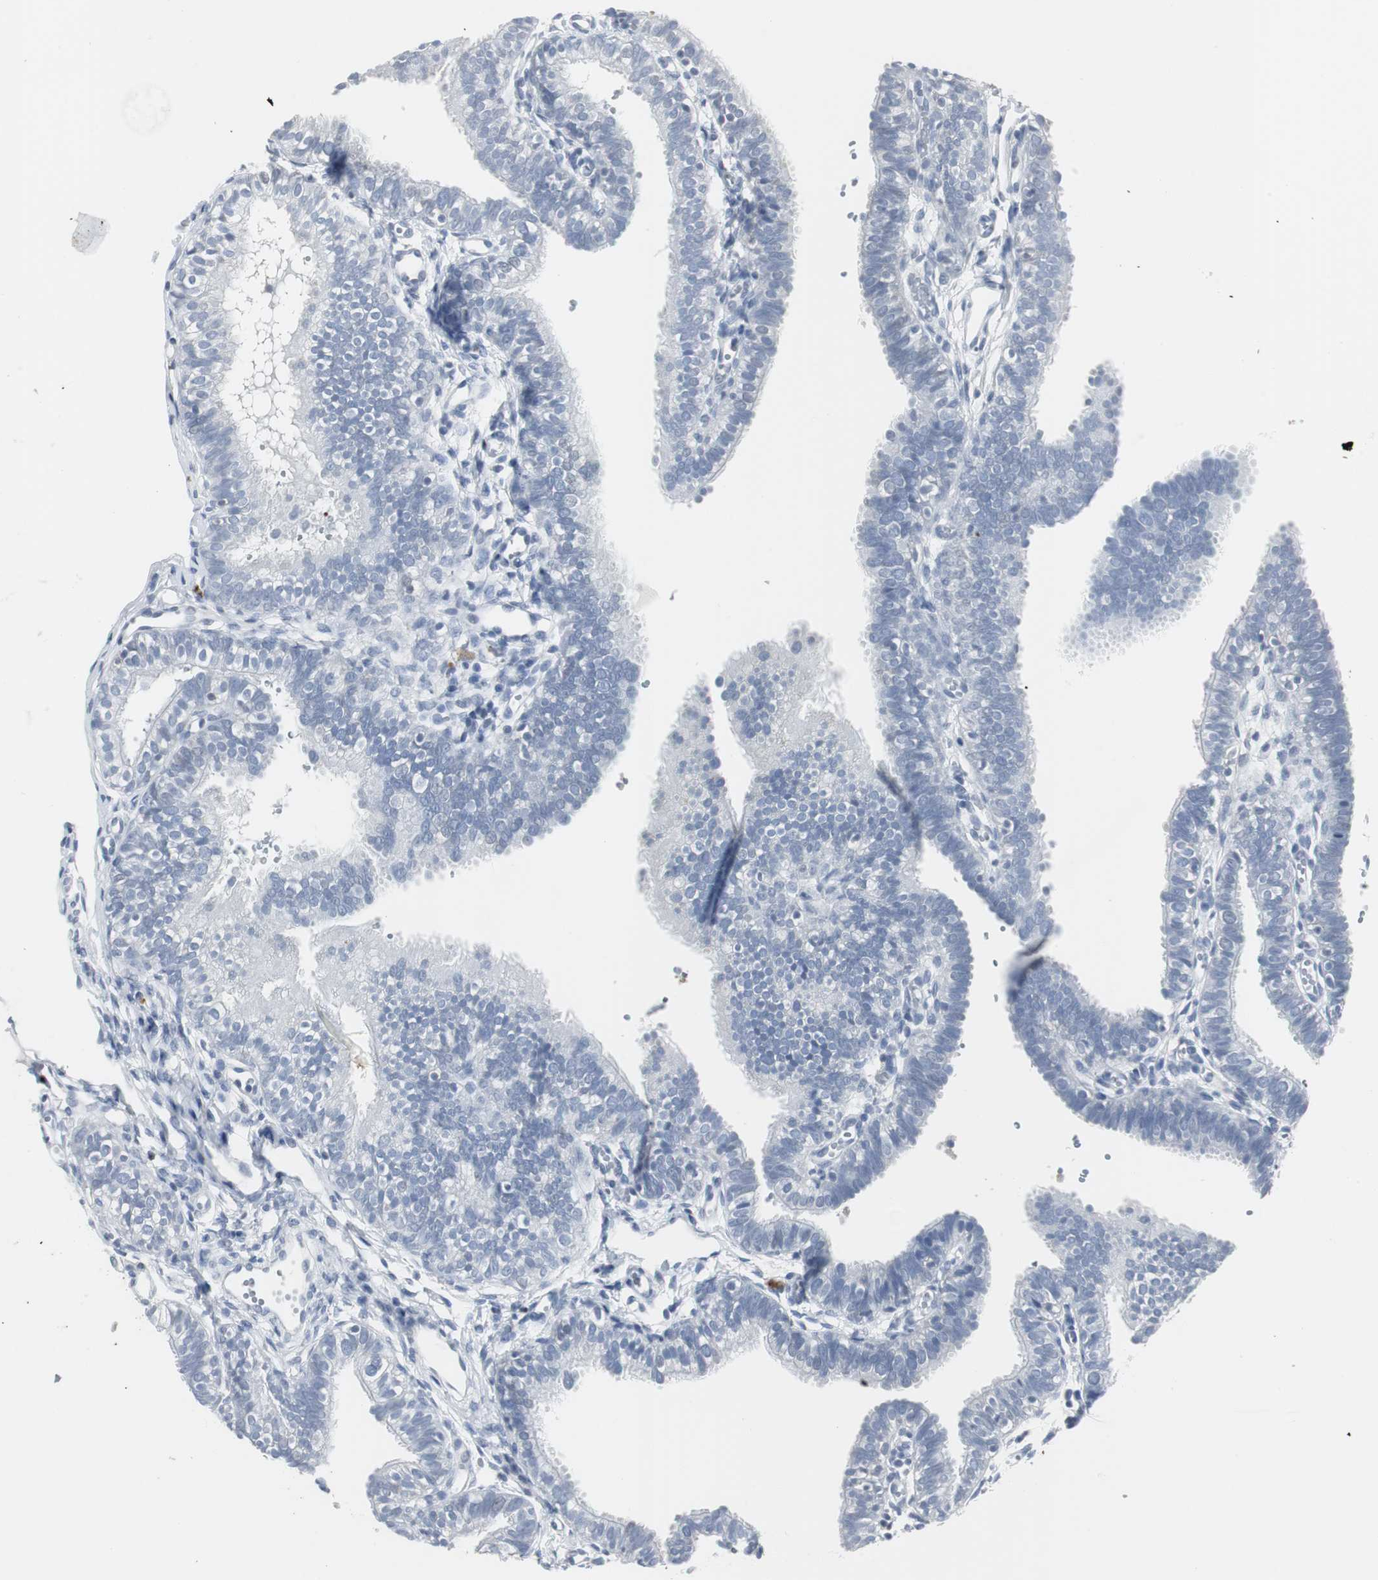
{"staining": {"intensity": "negative", "quantity": "none", "location": "none"}, "tissue": "fallopian tube", "cell_type": "Glandular cells", "image_type": "normal", "snomed": [{"axis": "morphology", "description": "Normal tissue, NOS"}, {"axis": "topography", "description": "Fallopian tube"}, {"axis": "topography", "description": "Placenta"}], "caption": "Histopathology image shows no significant protein positivity in glandular cells of unremarkable fallopian tube. The staining is performed using DAB brown chromogen with nuclei counter-stained in using hematoxylin.", "gene": "PI15", "patient": {"sex": "female", "age": 34}}